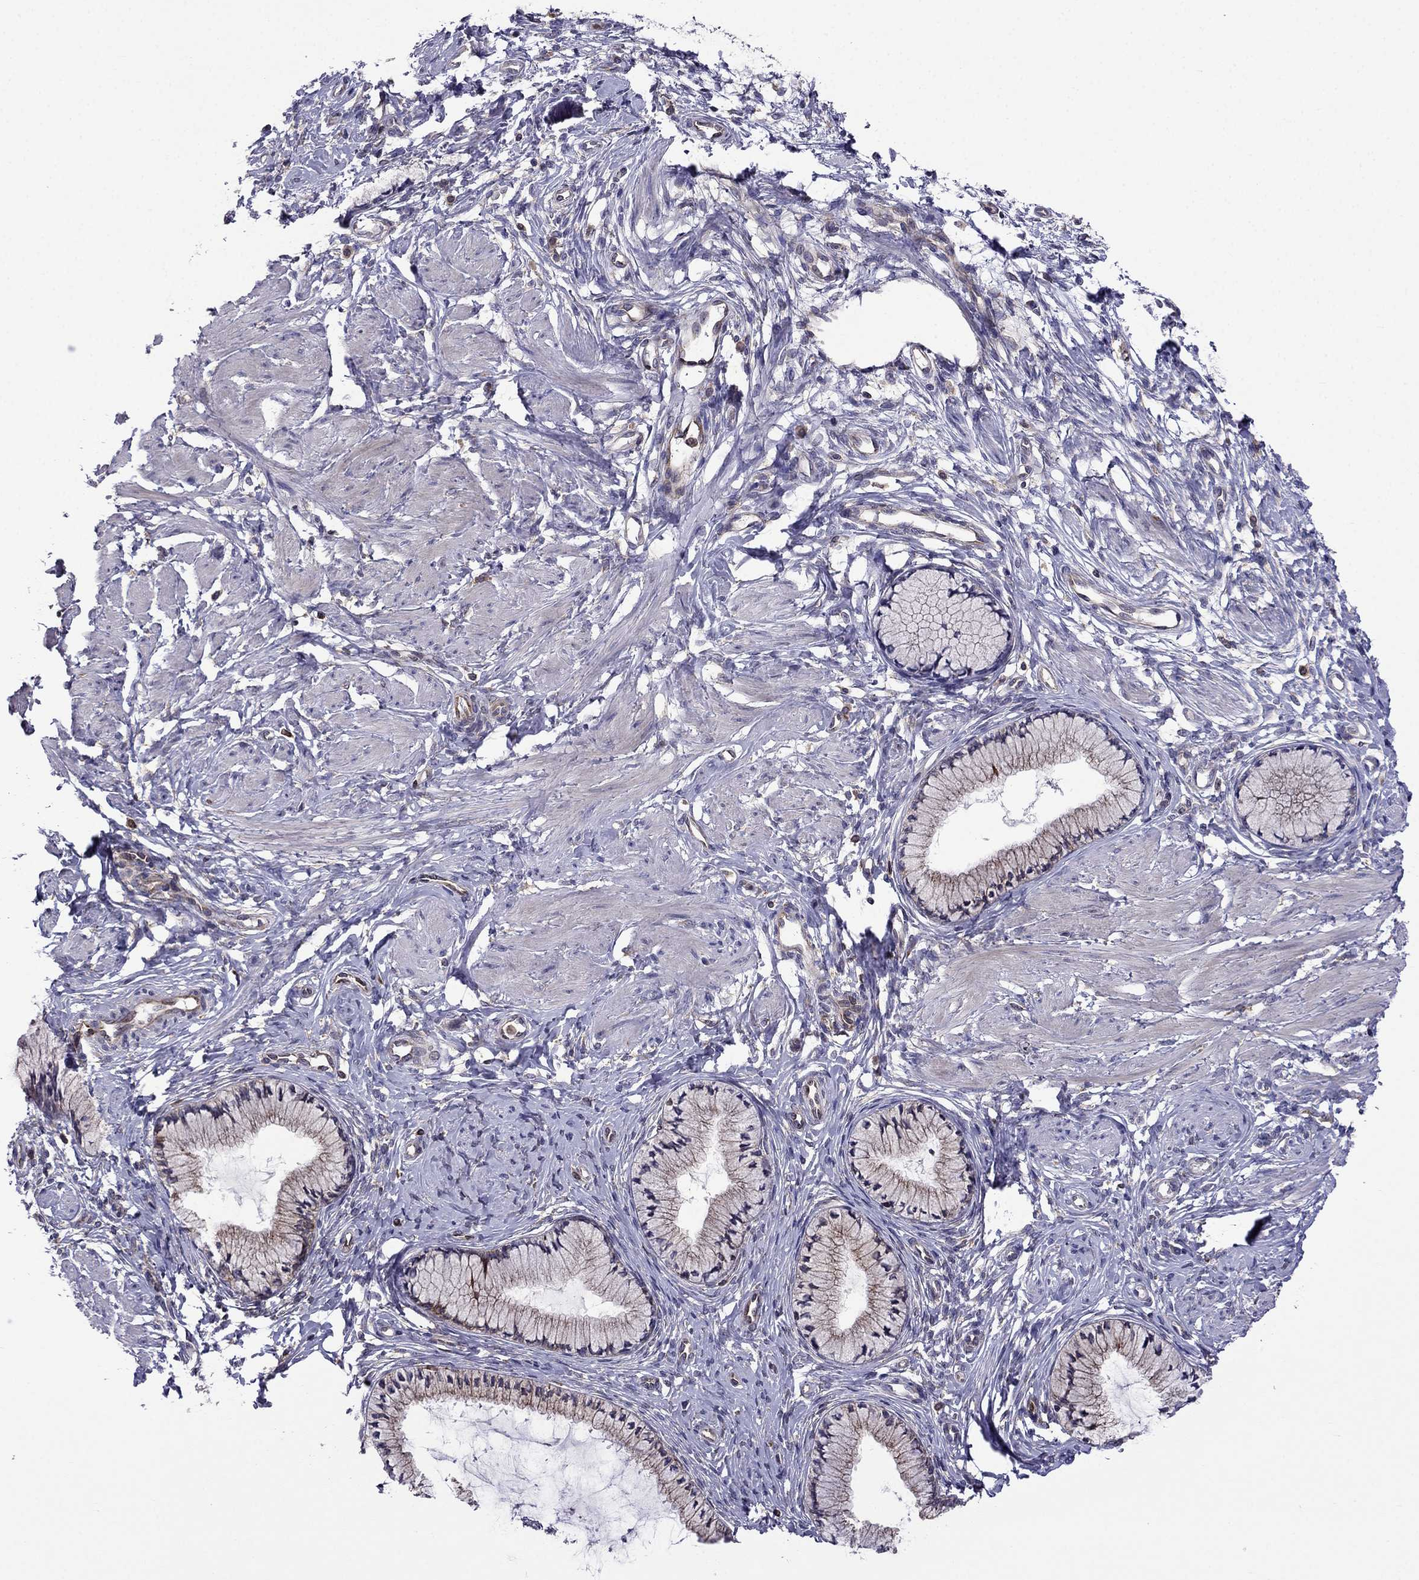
{"staining": {"intensity": "negative", "quantity": "none", "location": "none"}, "tissue": "cervix", "cell_type": "Glandular cells", "image_type": "normal", "snomed": [{"axis": "morphology", "description": "Normal tissue, NOS"}, {"axis": "topography", "description": "Cervix"}], "caption": "Immunohistochemical staining of unremarkable human cervix demonstrates no significant staining in glandular cells.", "gene": "GNAL", "patient": {"sex": "female", "age": 37}}